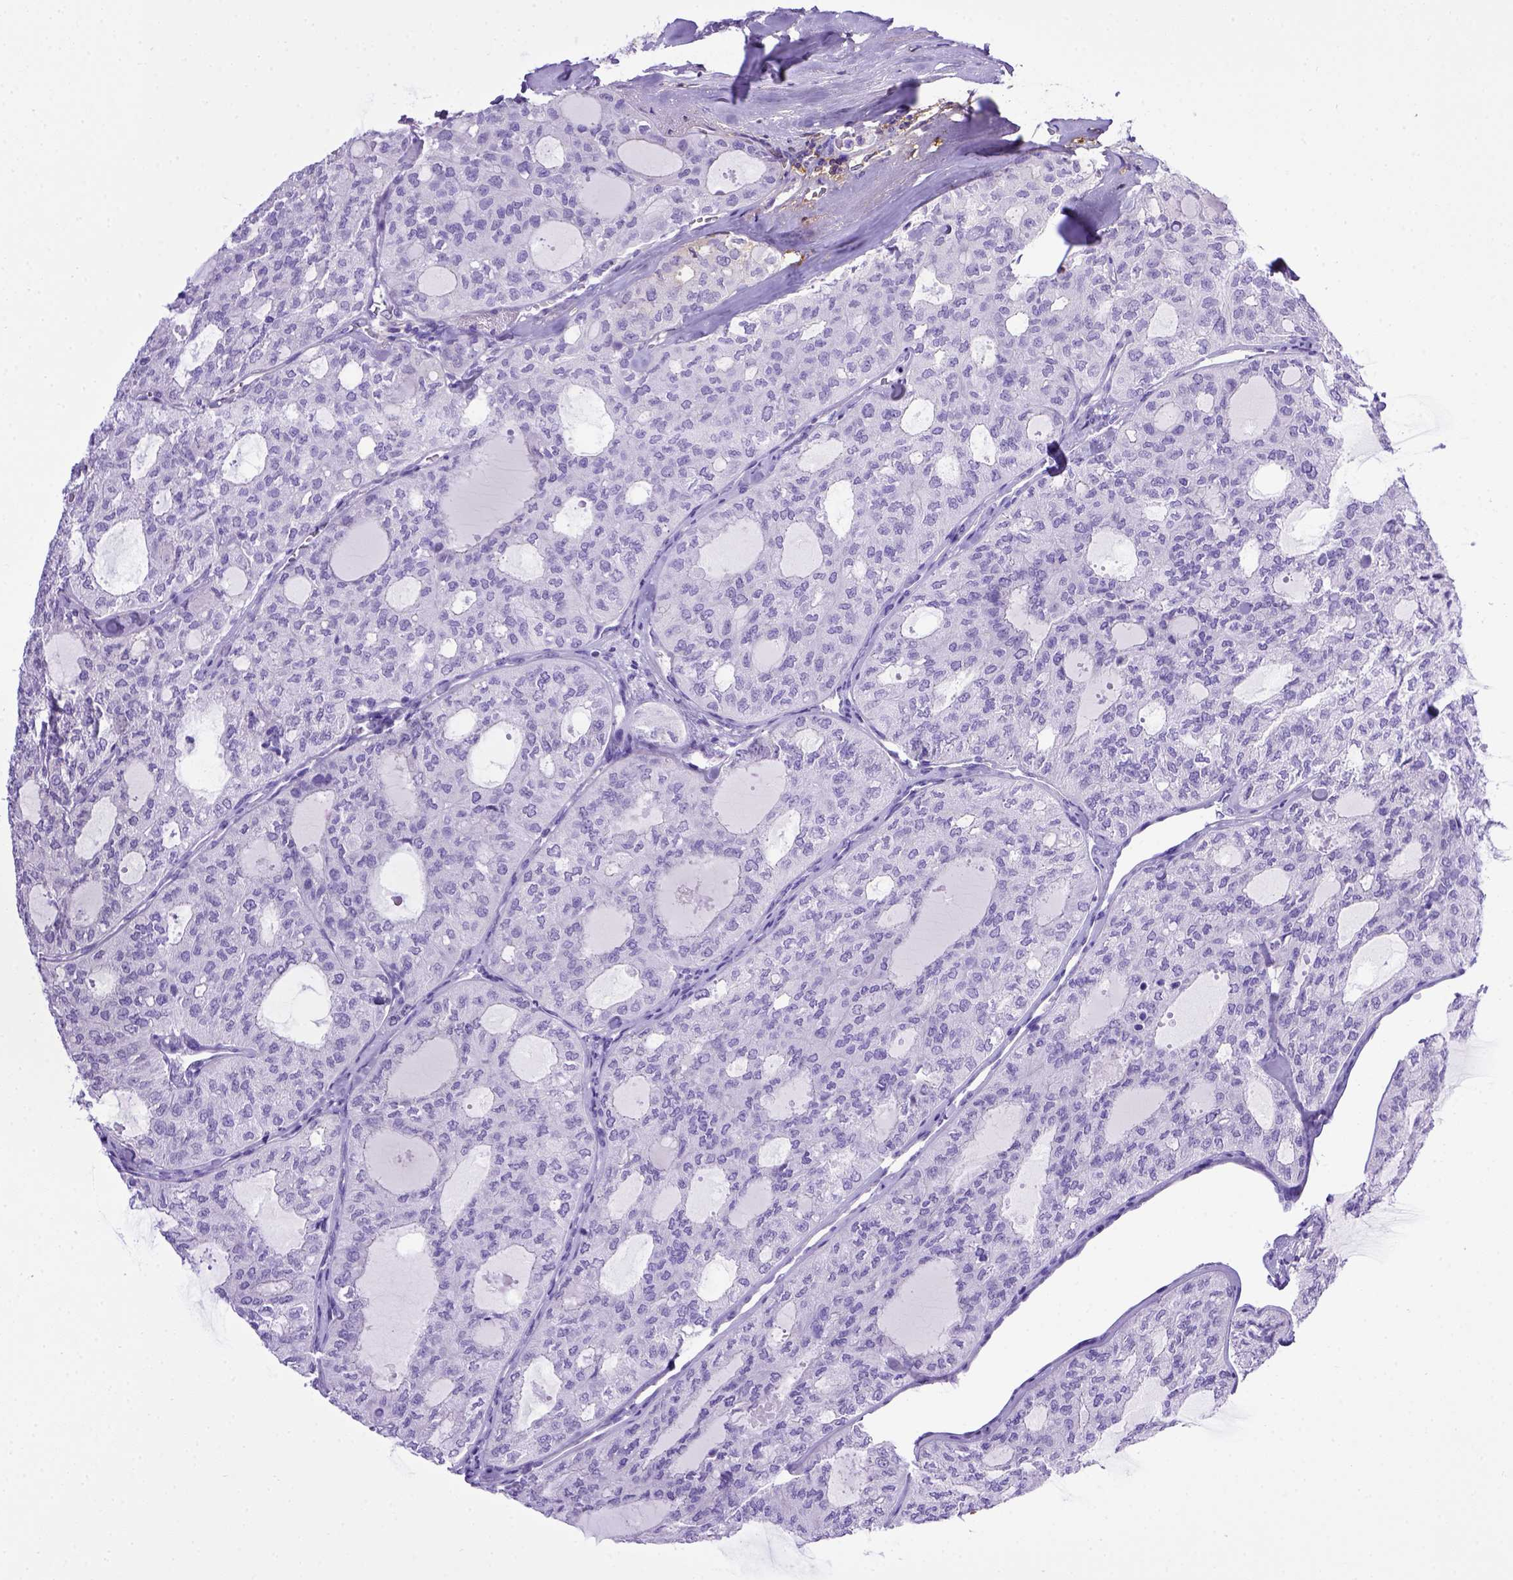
{"staining": {"intensity": "negative", "quantity": "none", "location": "none"}, "tissue": "thyroid cancer", "cell_type": "Tumor cells", "image_type": "cancer", "snomed": [{"axis": "morphology", "description": "Follicular adenoma carcinoma, NOS"}, {"axis": "topography", "description": "Thyroid gland"}], "caption": "Tumor cells are negative for protein expression in human follicular adenoma carcinoma (thyroid).", "gene": "ADAM12", "patient": {"sex": "male", "age": 75}}